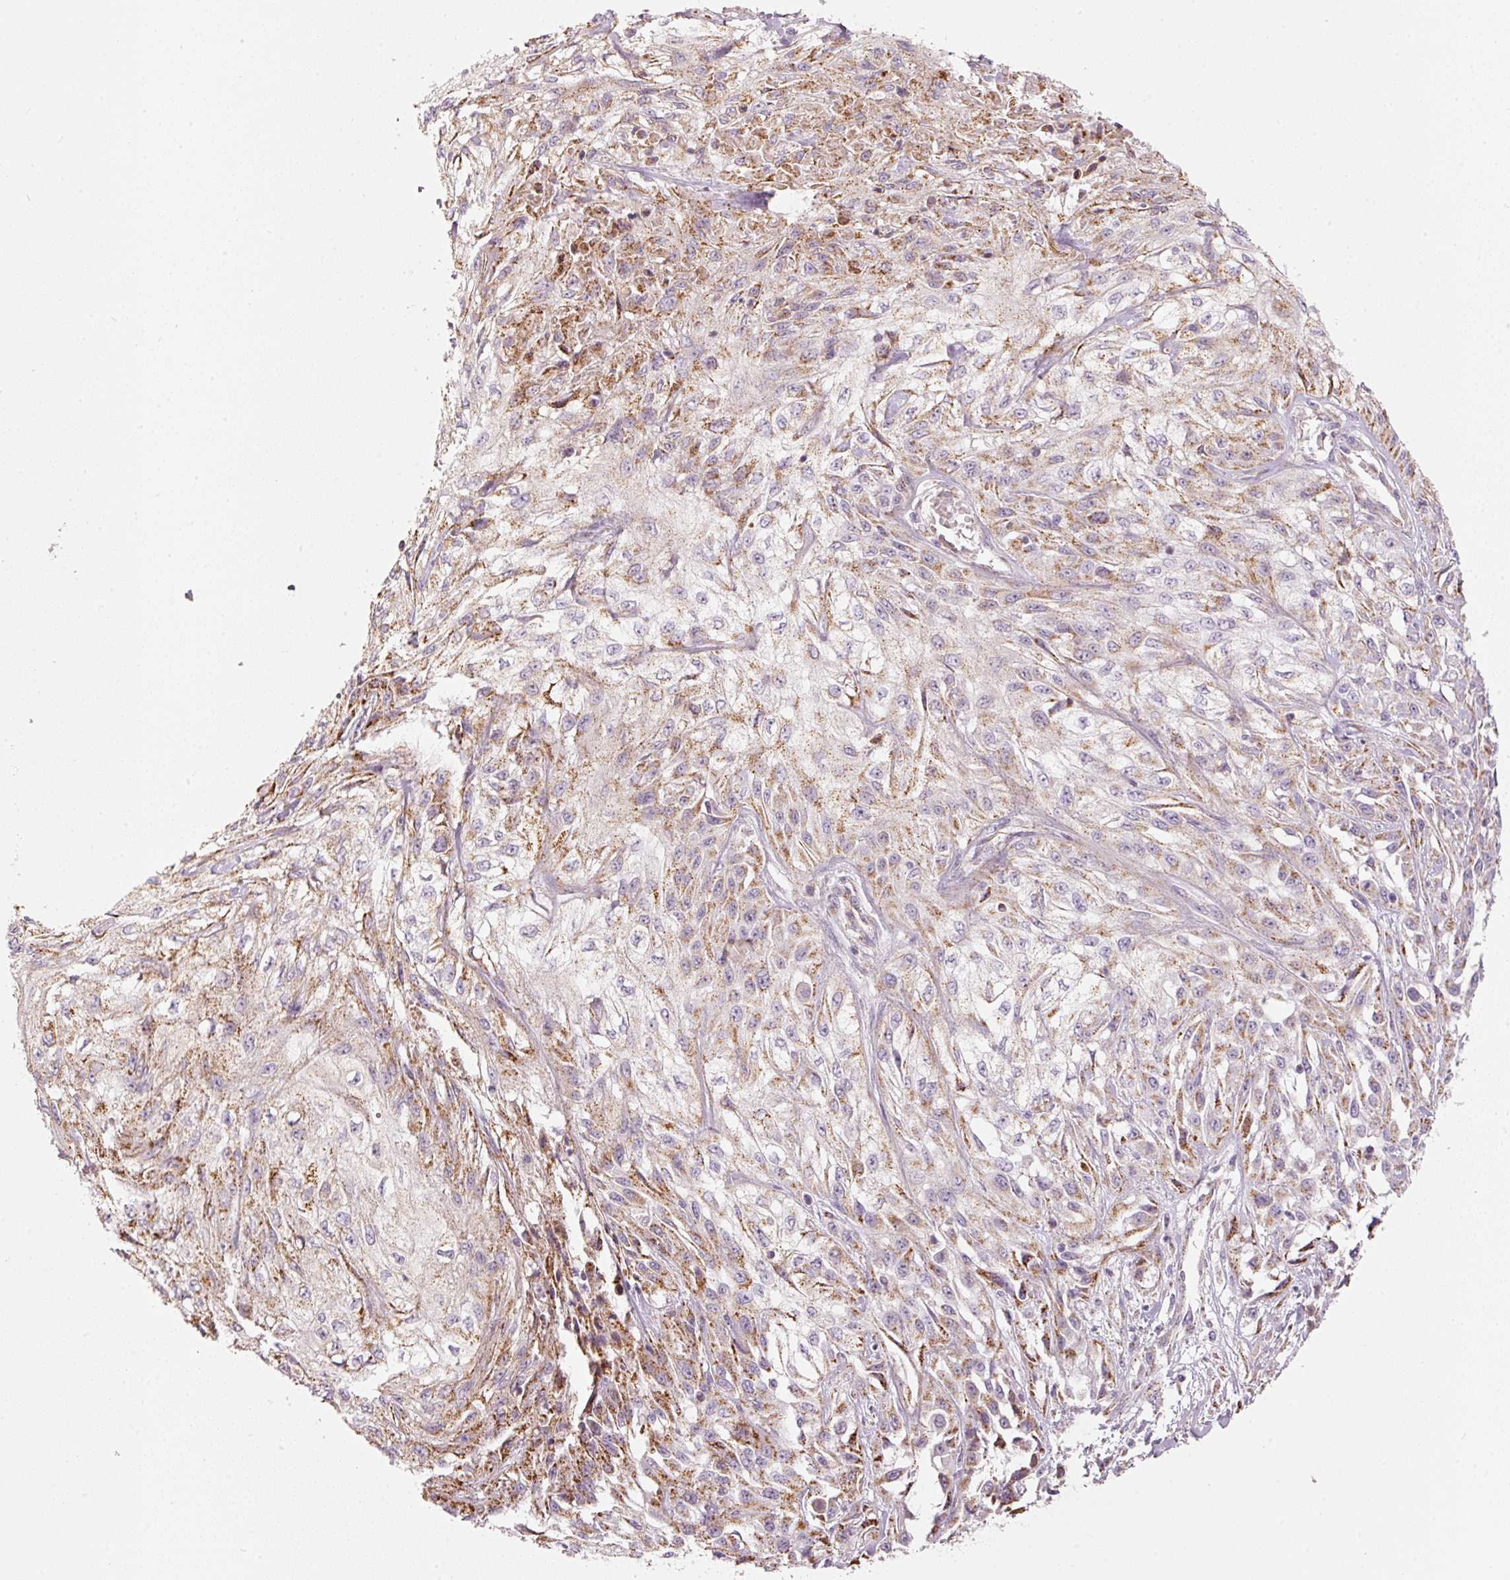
{"staining": {"intensity": "moderate", "quantity": "<25%", "location": "cytoplasmic/membranous"}, "tissue": "skin cancer", "cell_type": "Tumor cells", "image_type": "cancer", "snomed": [{"axis": "morphology", "description": "Squamous cell carcinoma, NOS"}, {"axis": "morphology", "description": "Squamous cell carcinoma, metastatic, NOS"}, {"axis": "topography", "description": "Skin"}, {"axis": "topography", "description": "Lymph node"}], "caption": "A brown stain highlights moderate cytoplasmic/membranous positivity of a protein in skin cancer (squamous cell carcinoma) tumor cells.", "gene": "C17orf98", "patient": {"sex": "male", "age": 75}}